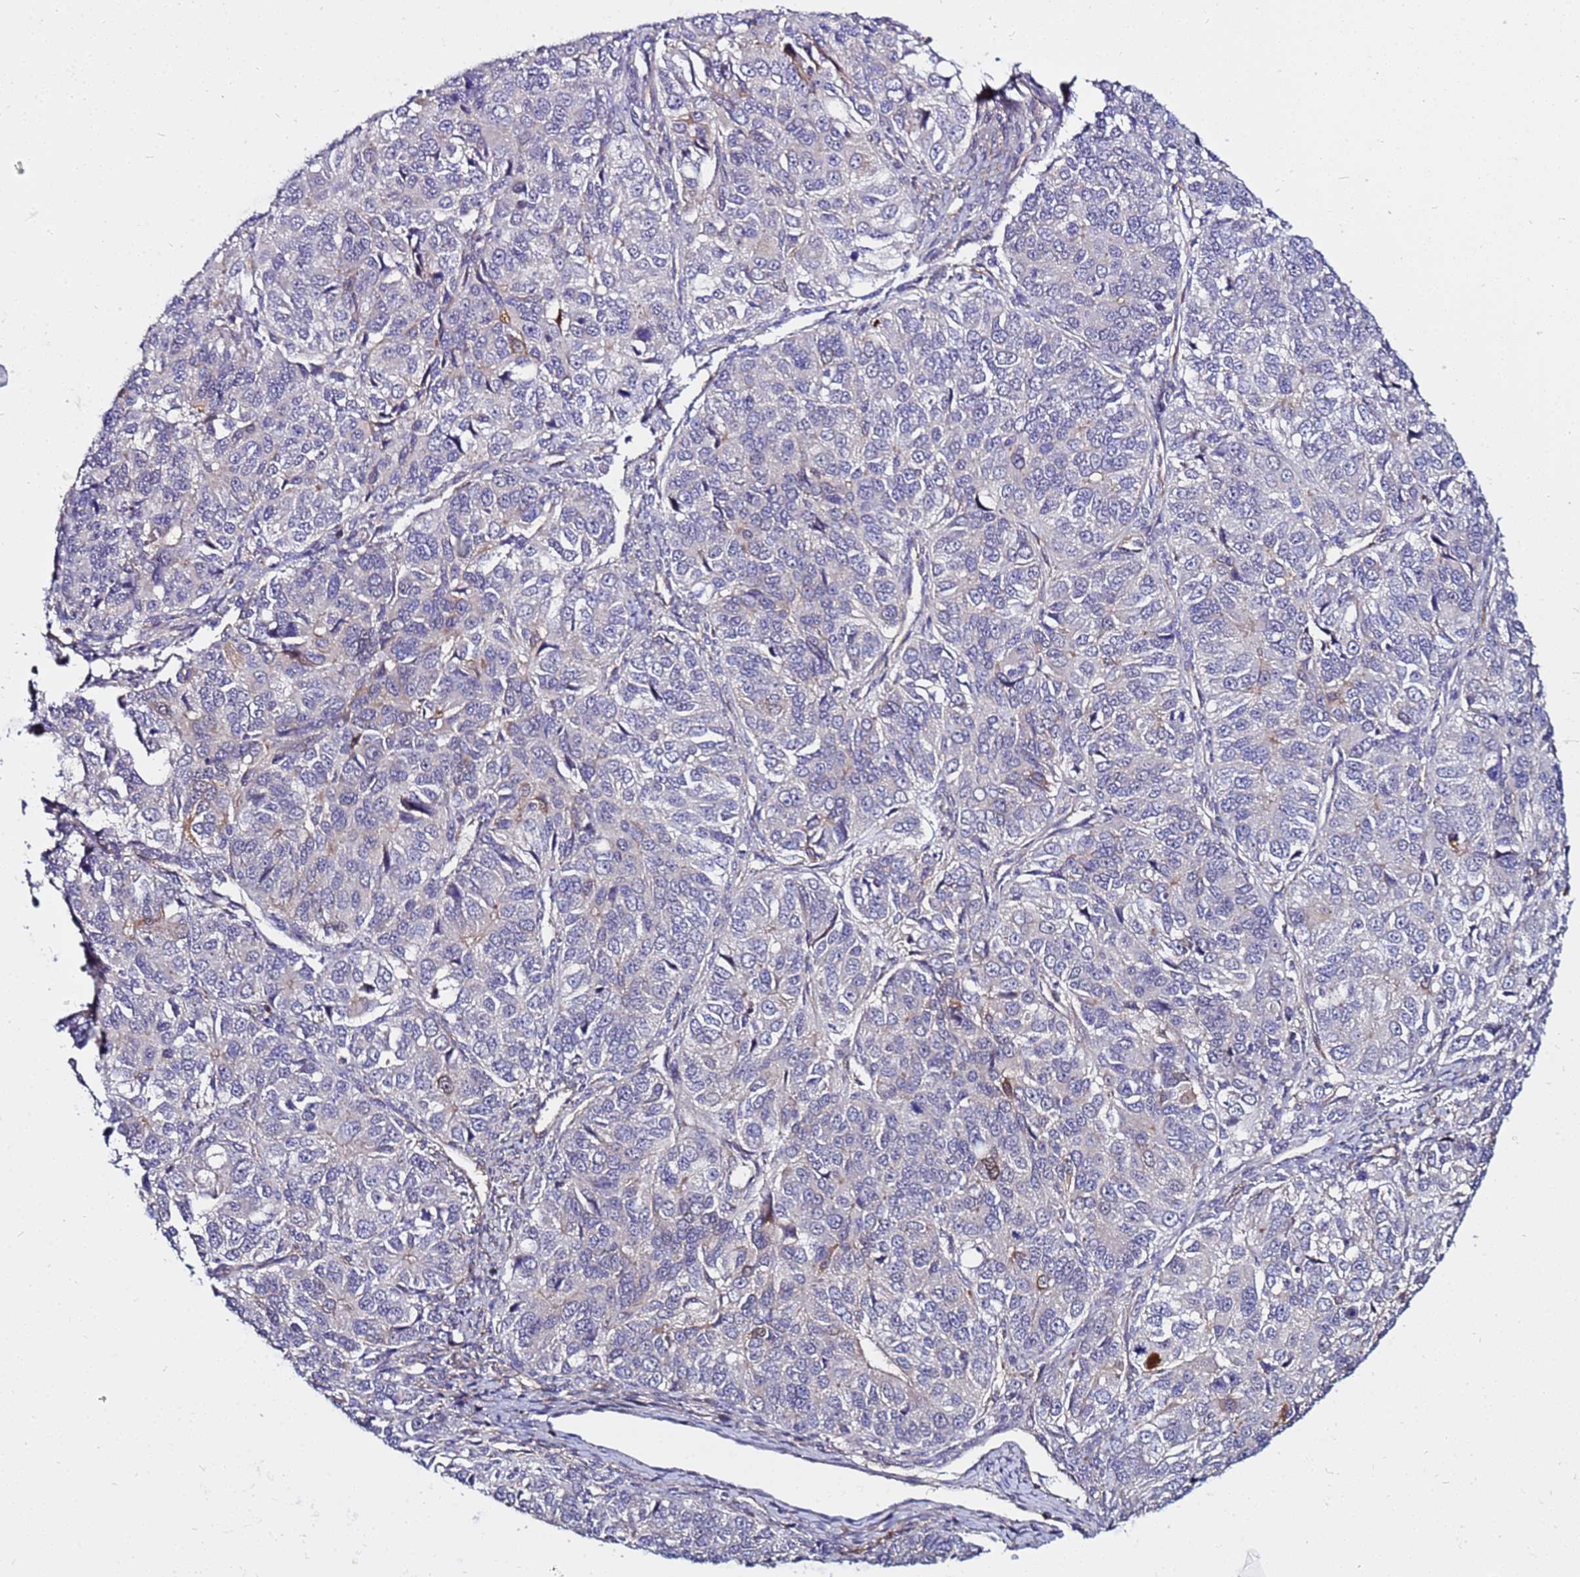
{"staining": {"intensity": "negative", "quantity": "none", "location": "none"}, "tissue": "ovarian cancer", "cell_type": "Tumor cells", "image_type": "cancer", "snomed": [{"axis": "morphology", "description": "Carcinoma, endometroid"}, {"axis": "topography", "description": "Ovary"}], "caption": "Micrograph shows no significant protein expression in tumor cells of ovarian endometroid carcinoma.", "gene": "STK38", "patient": {"sex": "female", "age": 51}}